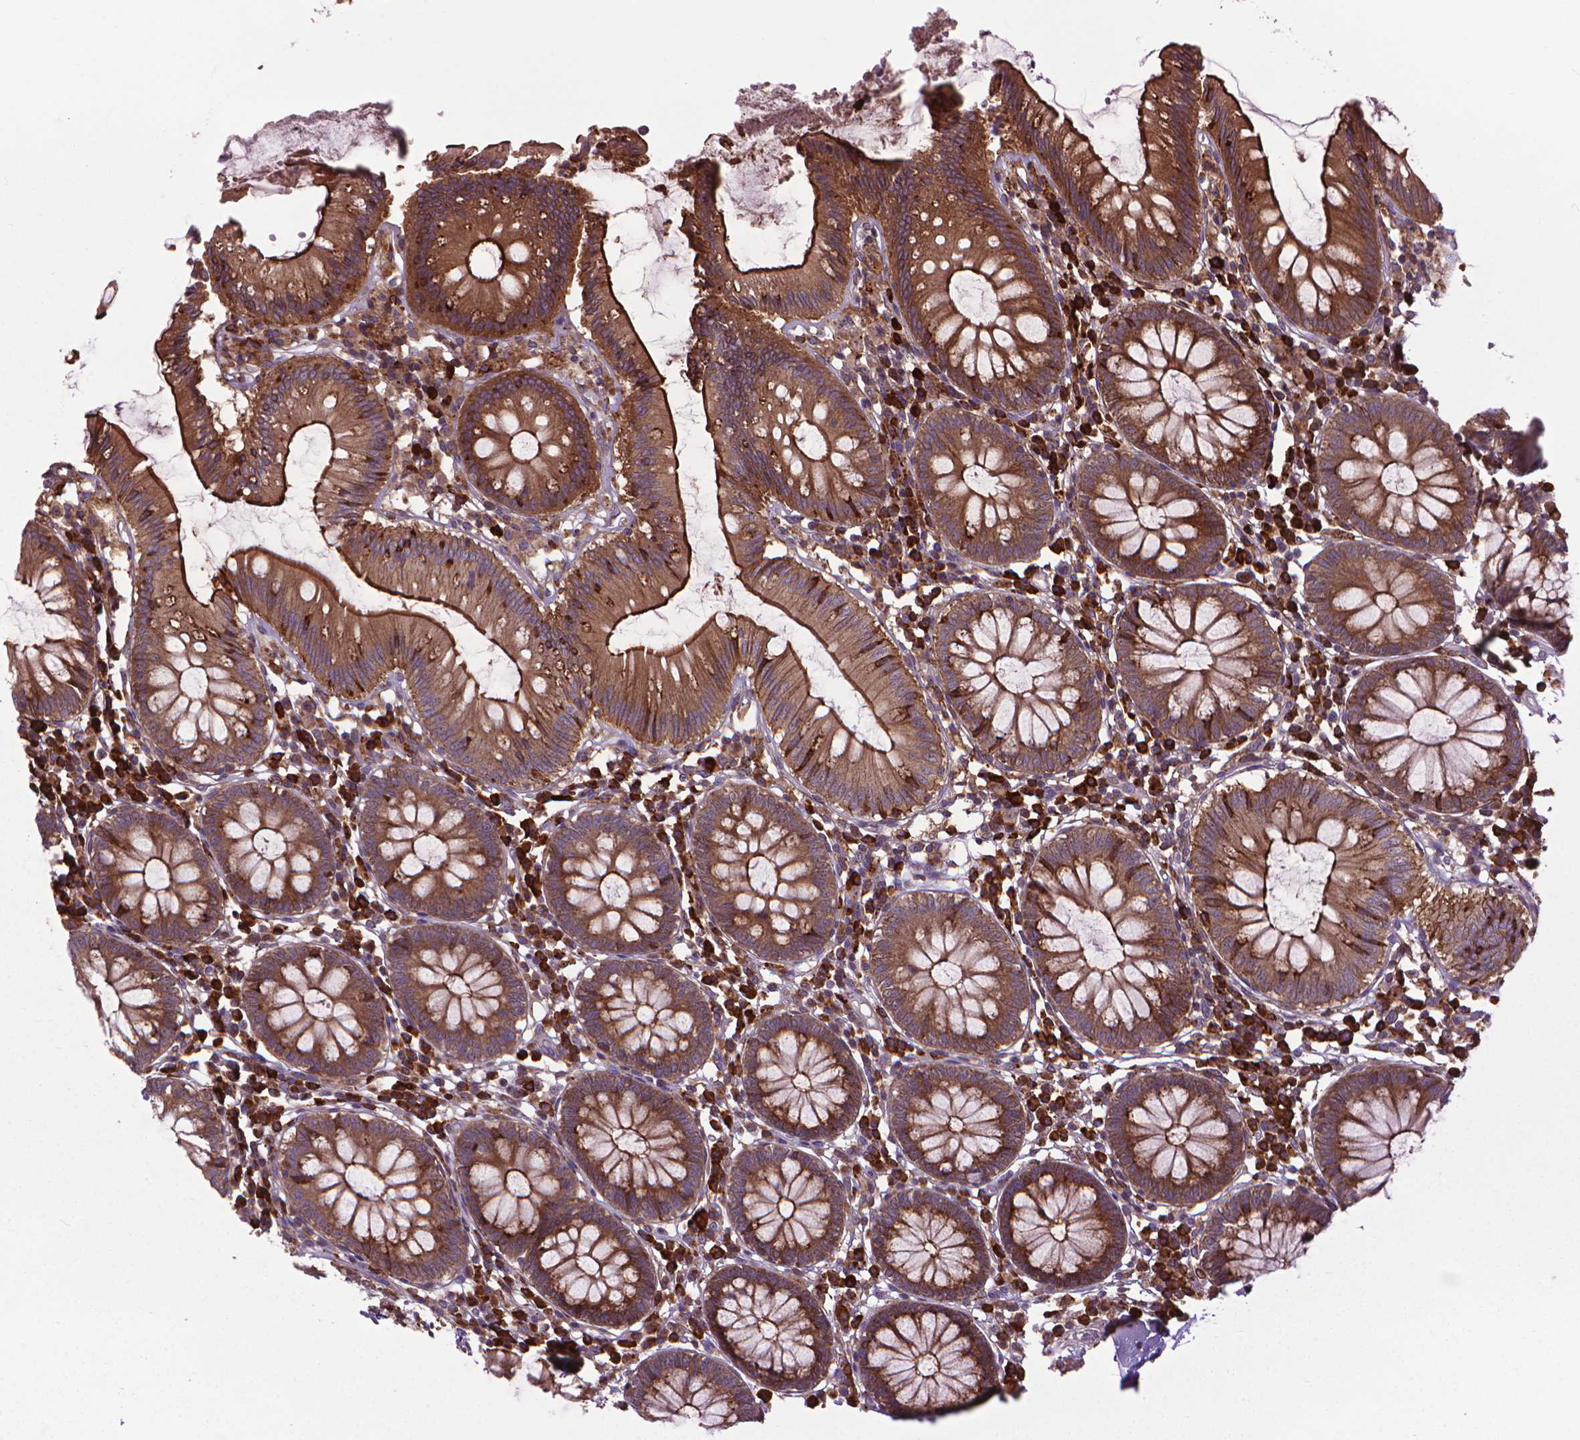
{"staining": {"intensity": "strong", "quantity": ">75%", "location": "cytoplasmic/membranous"}, "tissue": "colon", "cell_type": "Glandular cells", "image_type": "normal", "snomed": [{"axis": "morphology", "description": "Normal tissue, NOS"}, {"axis": "morphology", "description": "Adenocarcinoma, NOS"}, {"axis": "topography", "description": "Colon"}], "caption": "Immunohistochemical staining of unremarkable colon demonstrates strong cytoplasmic/membranous protein staining in about >75% of glandular cells. (brown staining indicates protein expression, while blue staining denotes nuclei).", "gene": "MYH14", "patient": {"sex": "male", "age": 83}}